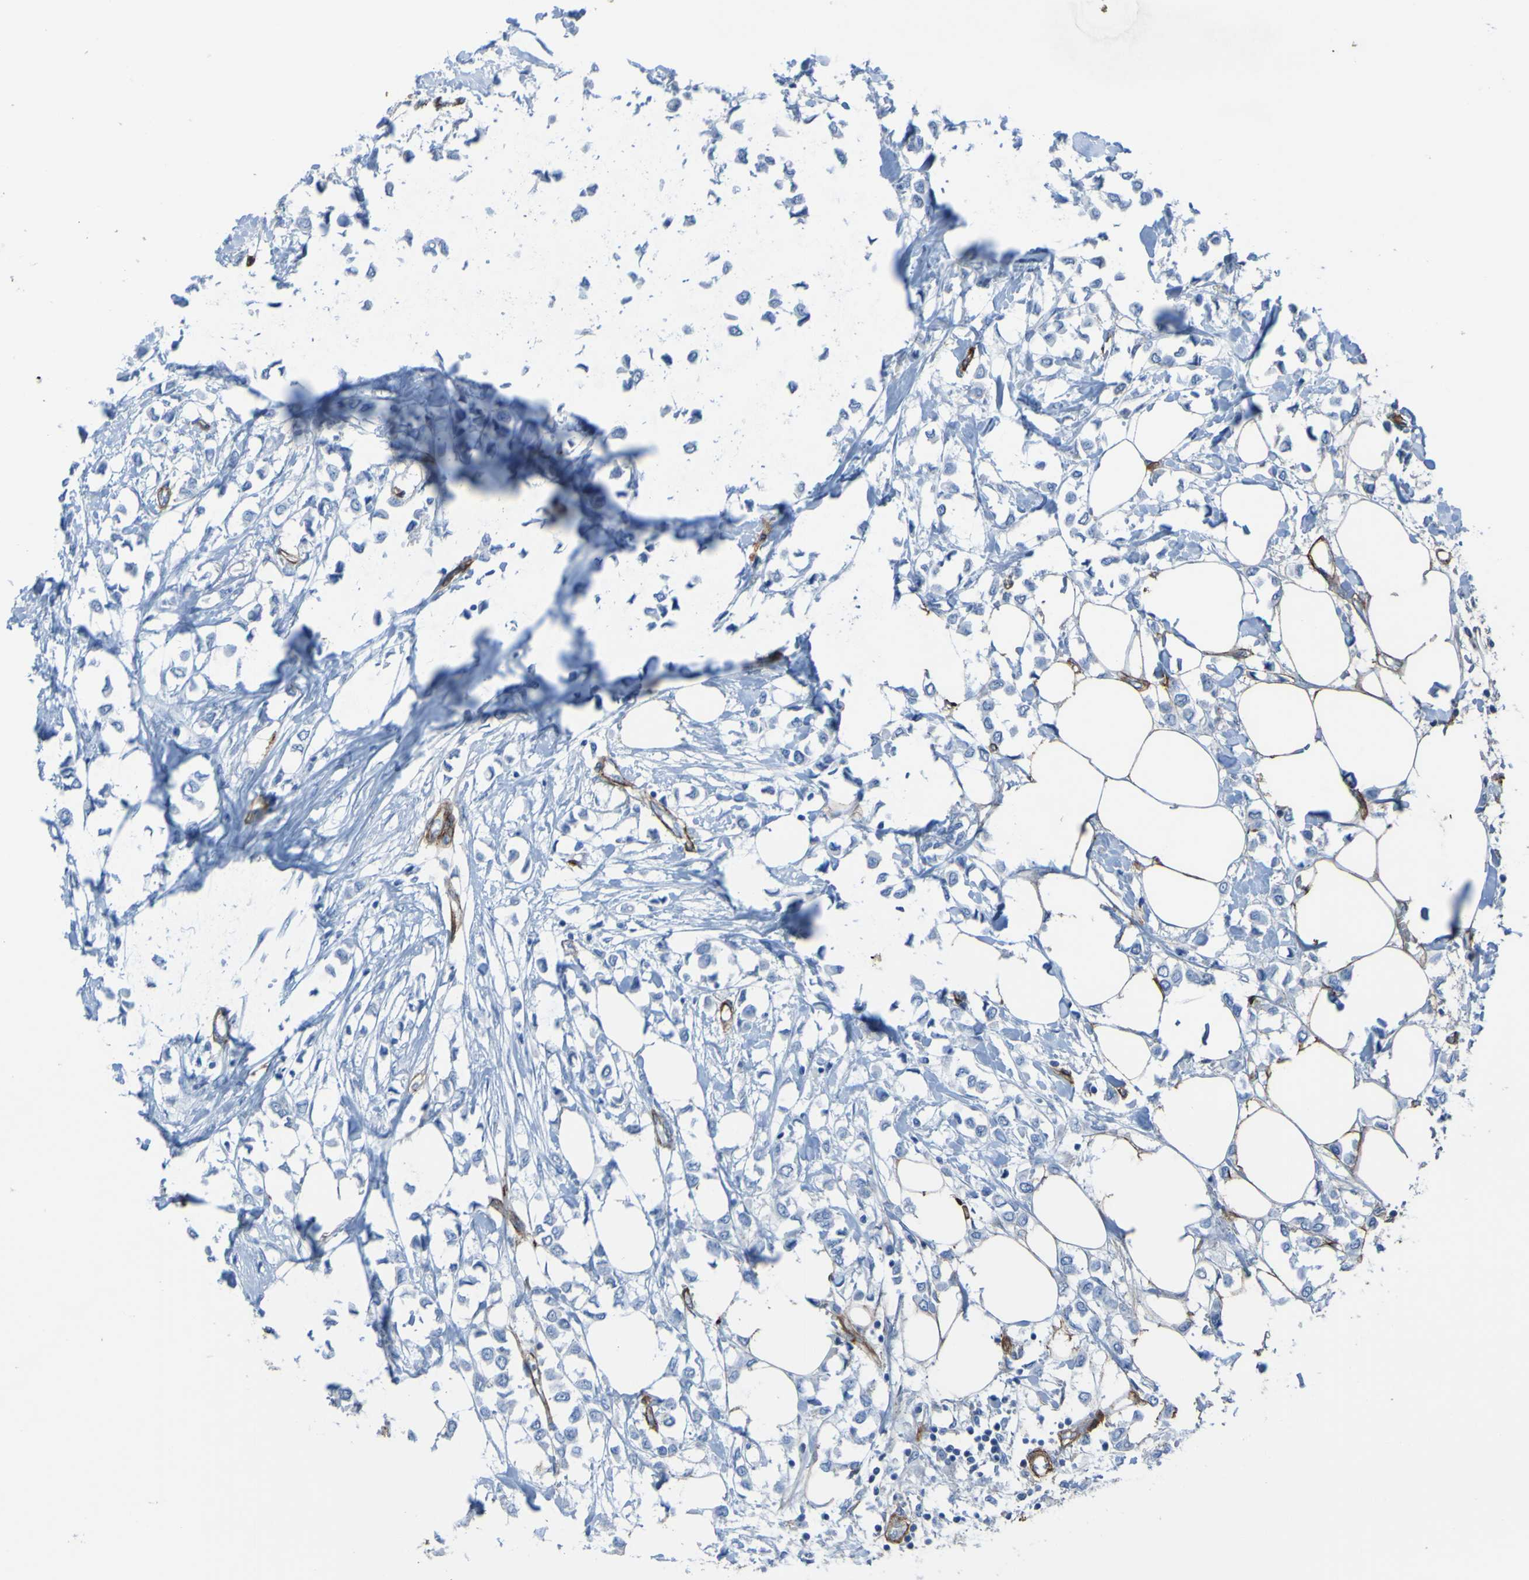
{"staining": {"intensity": "negative", "quantity": "none", "location": "none"}, "tissue": "breast cancer", "cell_type": "Tumor cells", "image_type": "cancer", "snomed": [{"axis": "morphology", "description": "Lobular carcinoma"}, {"axis": "topography", "description": "Breast"}], "caption": "Breast lobular carcinoma was stained to show a protein in brown. There is no significant positivity in tumor cells.", "gene": "COL4A2", "patient": {"sex": "female", "age": 51}}